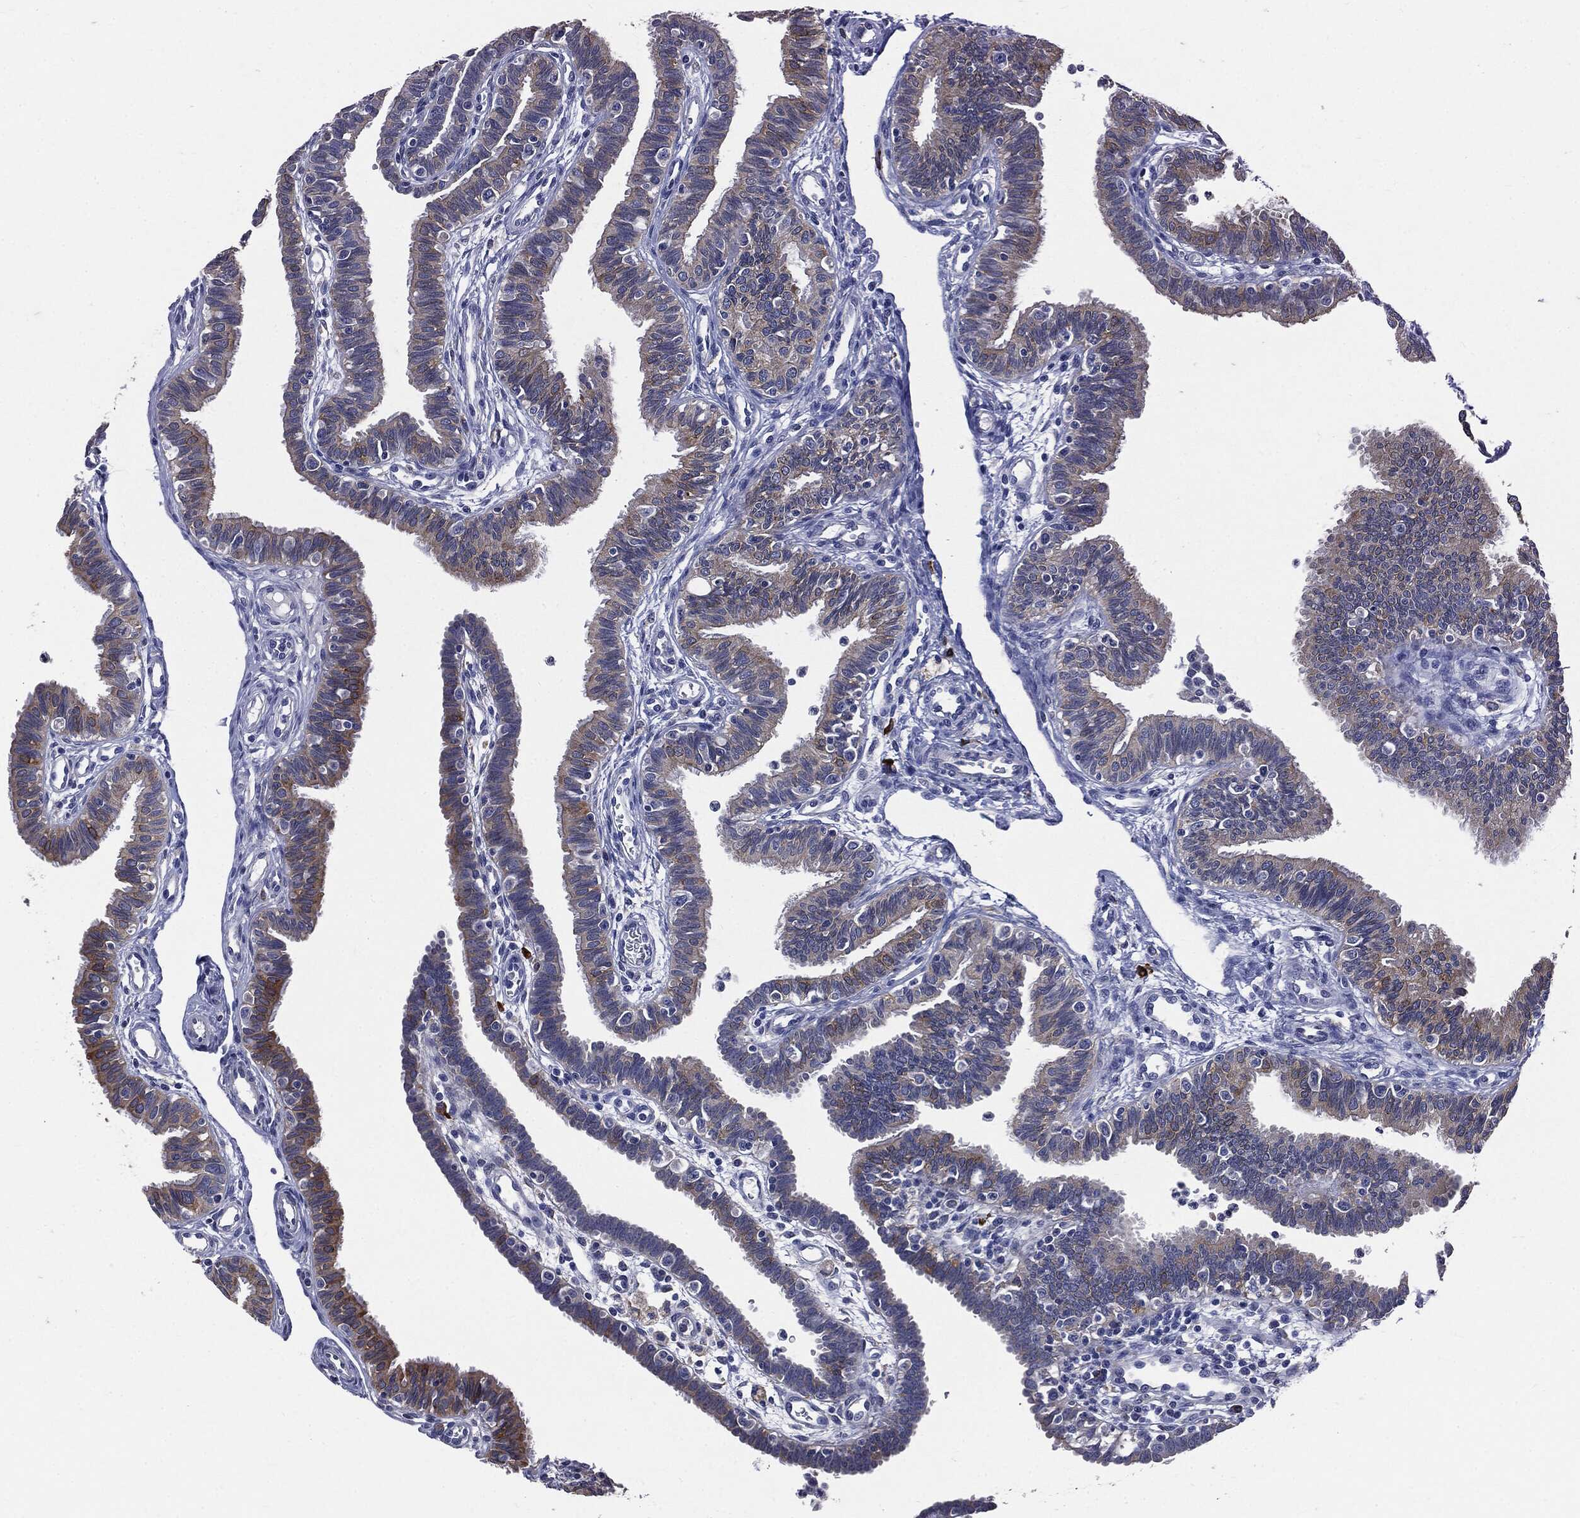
{"staining": {"intensity": "strong", "quantity": "25%-75%", "location": "cytoplasmic/membranous,nuclear"}, "tissue": "fallopian tube", "cell_type": "Glandular cells", "image_type": "normal", "snomed": [{"axis": "morphology", "description": "Normal tissue, NOS"}, {"axis": "topography", "description": "Fallopian tube"}], "caption": "Protein expression analysis of normal human fallopian tube reveals strong cytoplasmic/membranous,nuclear expression in about 25%-75% of glandular cells. (DAB (3,3'-diaminobenzidine) IHC with brightfield microscopy, high magnification).", "gene": "PTGS2", "patient": {"sex": "female", "age": 36}}